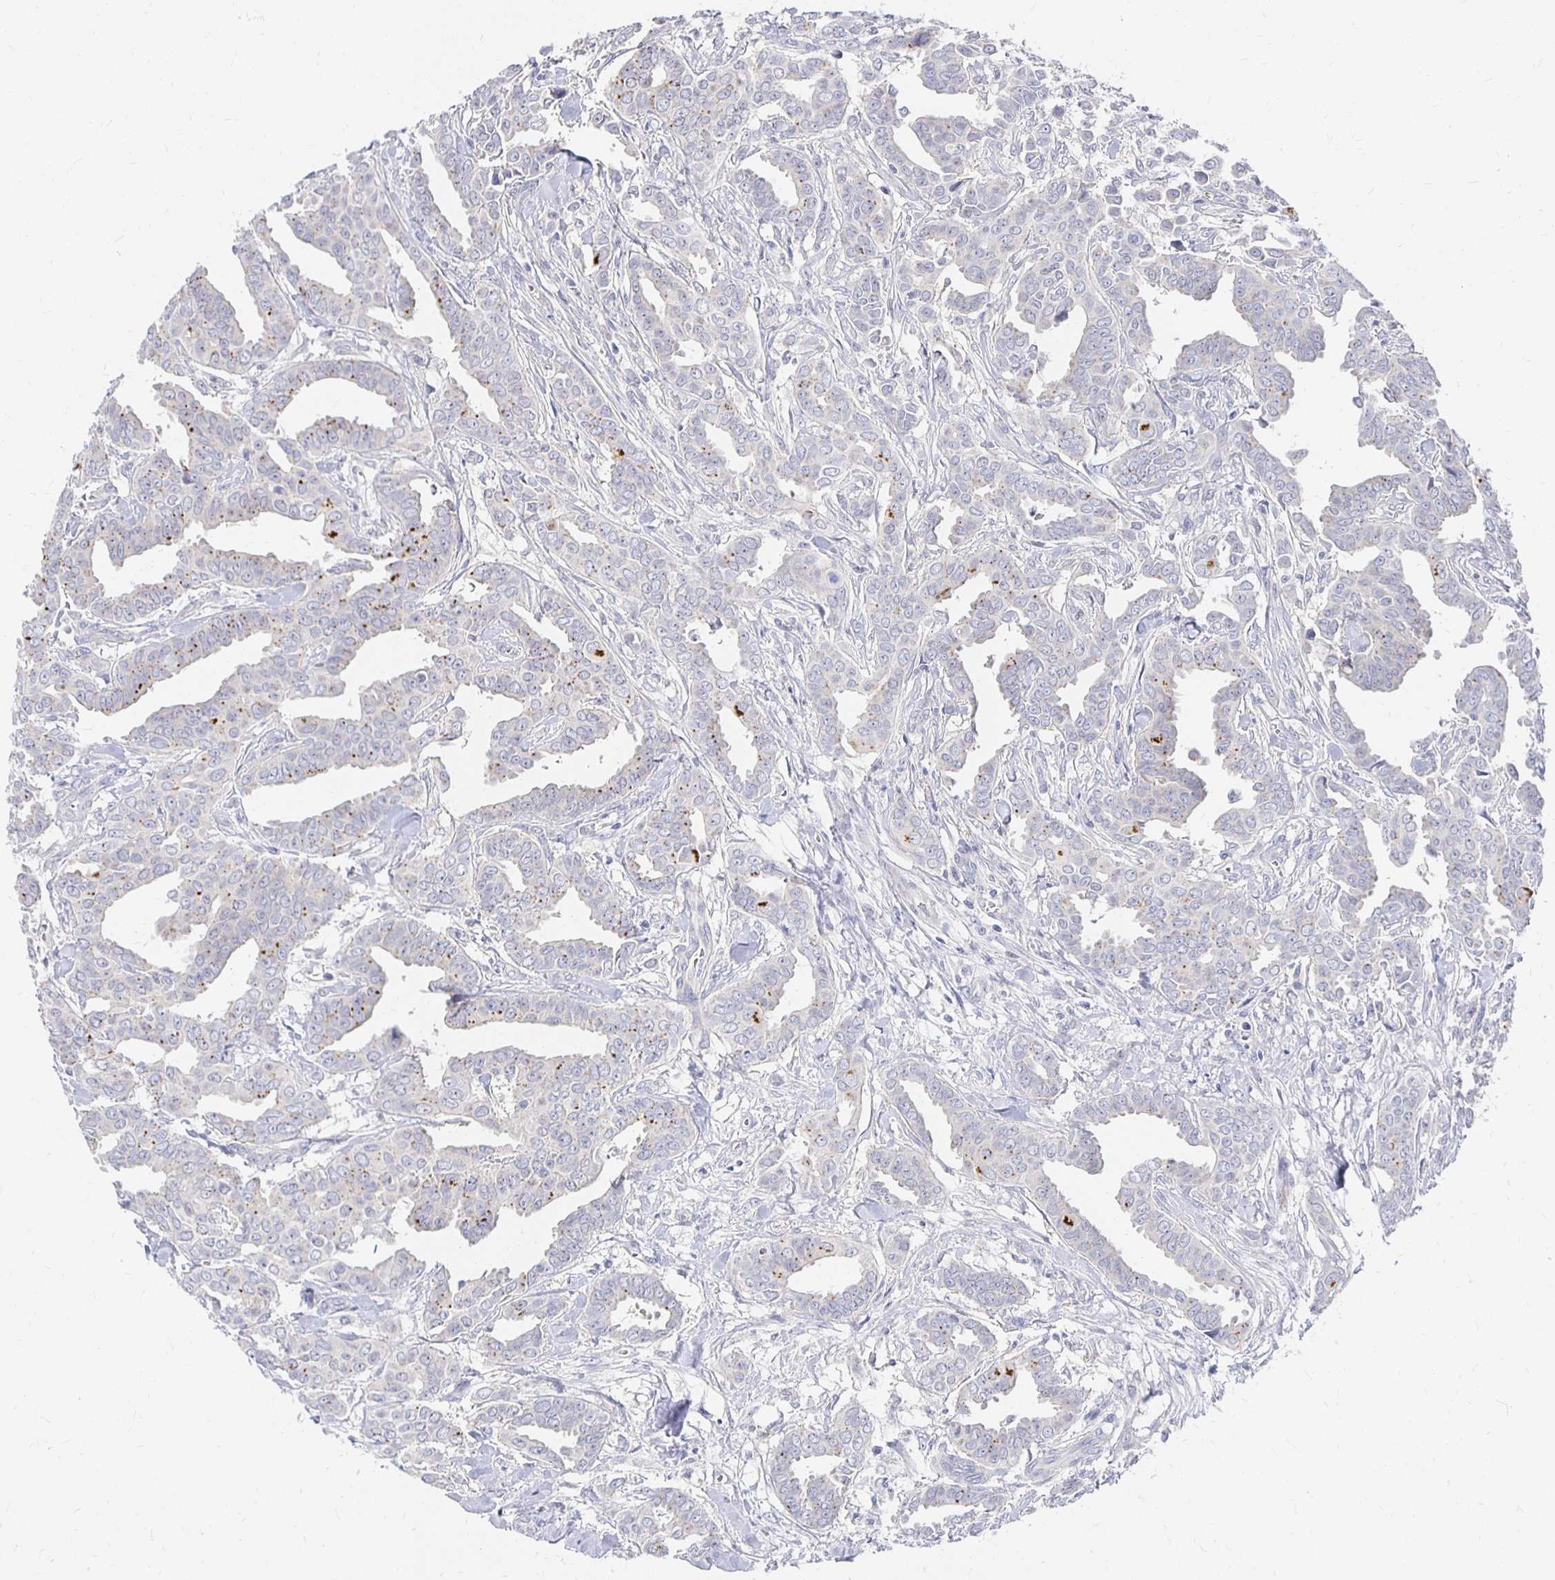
{"staining": {"intensity": "moderate", "quantity": "<25%", "location": "cytoplasmic/membranous"}, "tissue": "breast cancer", "cell_type": "Tumor cells", "image_type": "cancer", "snomed": [{"axis": "morphology", "description": "Duct carcinoma"}, {"axis": "topography", "description": "Breast"}], "caption": "Immunohistochemical staining of breast cancer (infiltrating ductal carcinoma) demonstrates low levels of moderate cytoplasmic/membranous positivity in approximately <25% of tumor cells.", "gene": "FKRP", "patient": {"sex": "female", "age": 45}}